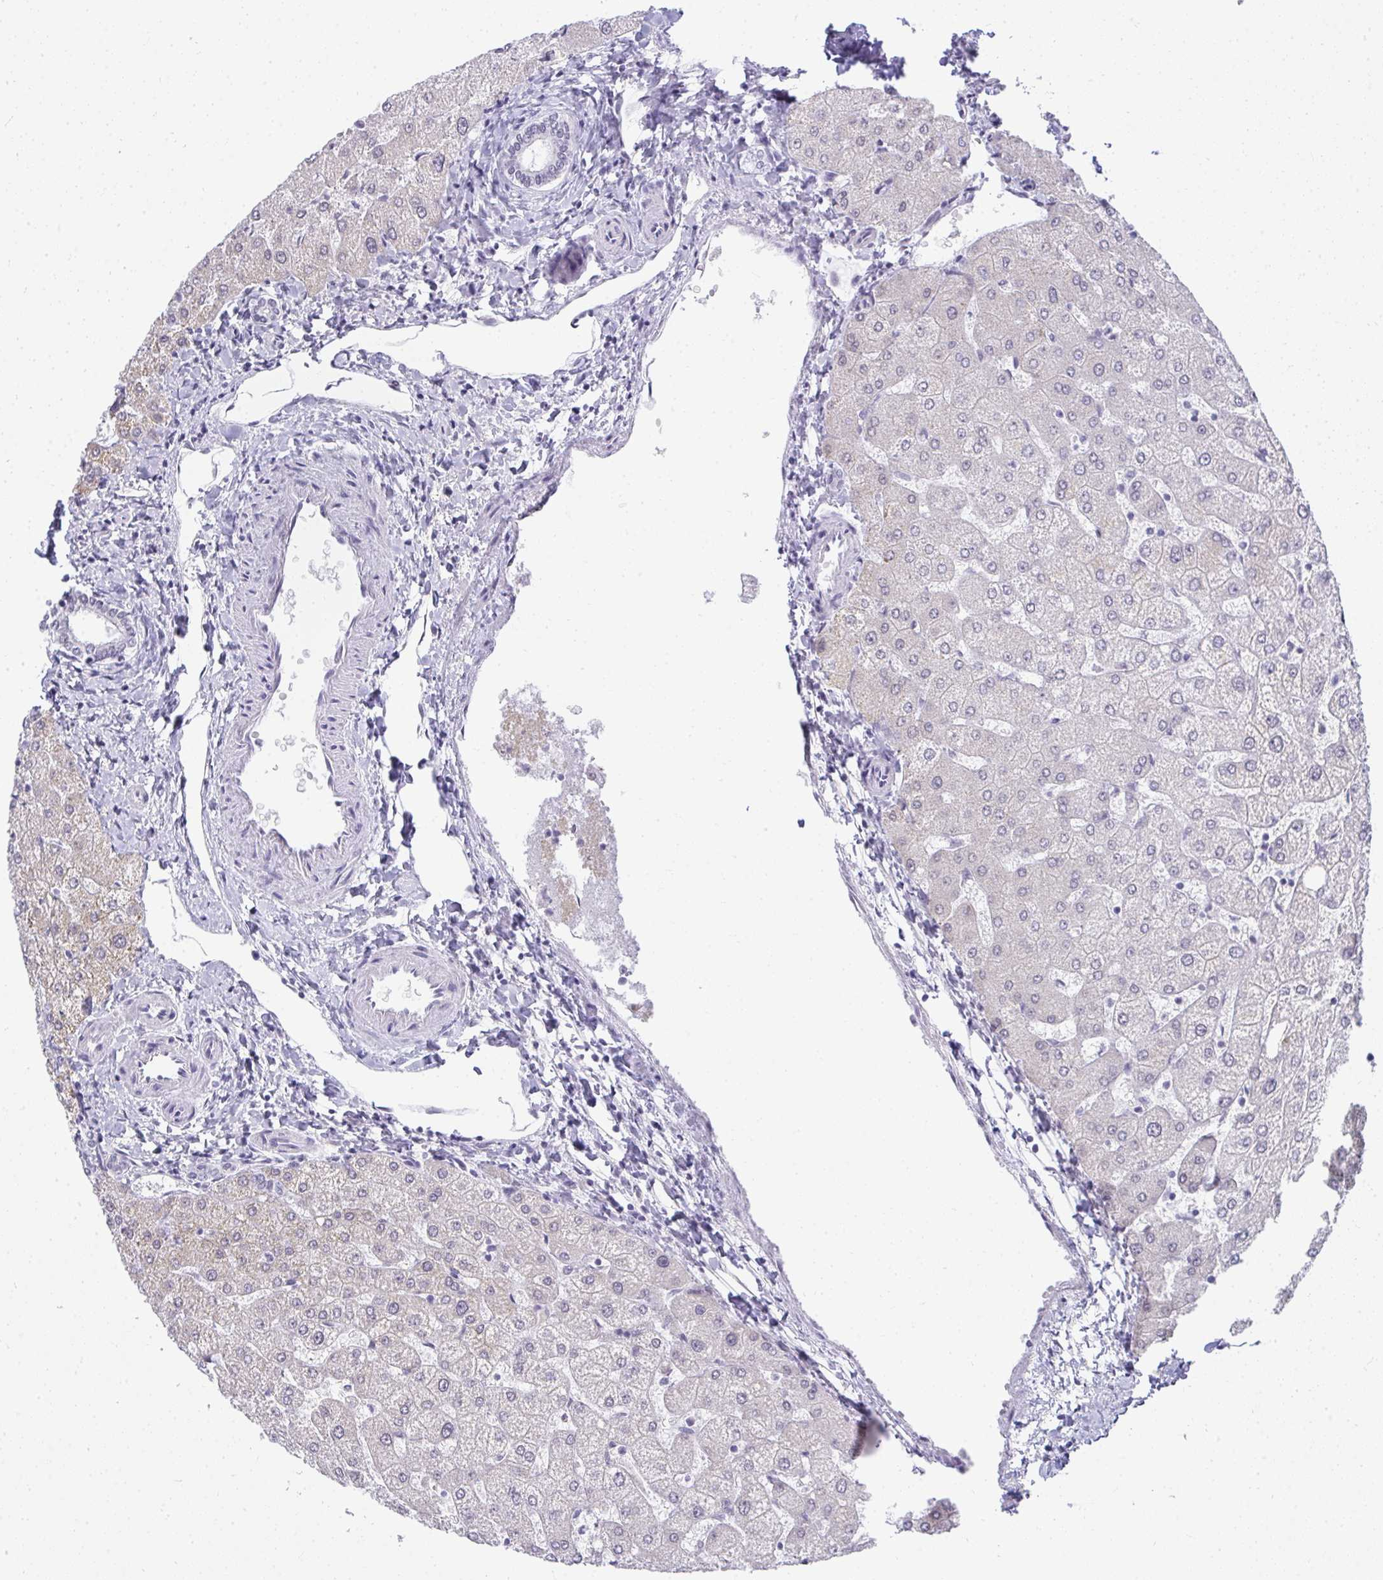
{"staining": {"intensity": "negative", "quantity": "none", "location": "none"}, "tissue": "liver", "cell_type": "Cholangiocytes", "image_type": "normal", "snomed": [{"axis": "morphology", "description": "Normal tissue, NOS"}, {"axis": "topography", "description": "Liver"}], "caption": "IHC of benign human liver reveals no expression in cholangiocytes.", "gene": "PLA2G1B", "patient": {"sex": "female", "age": 54}}